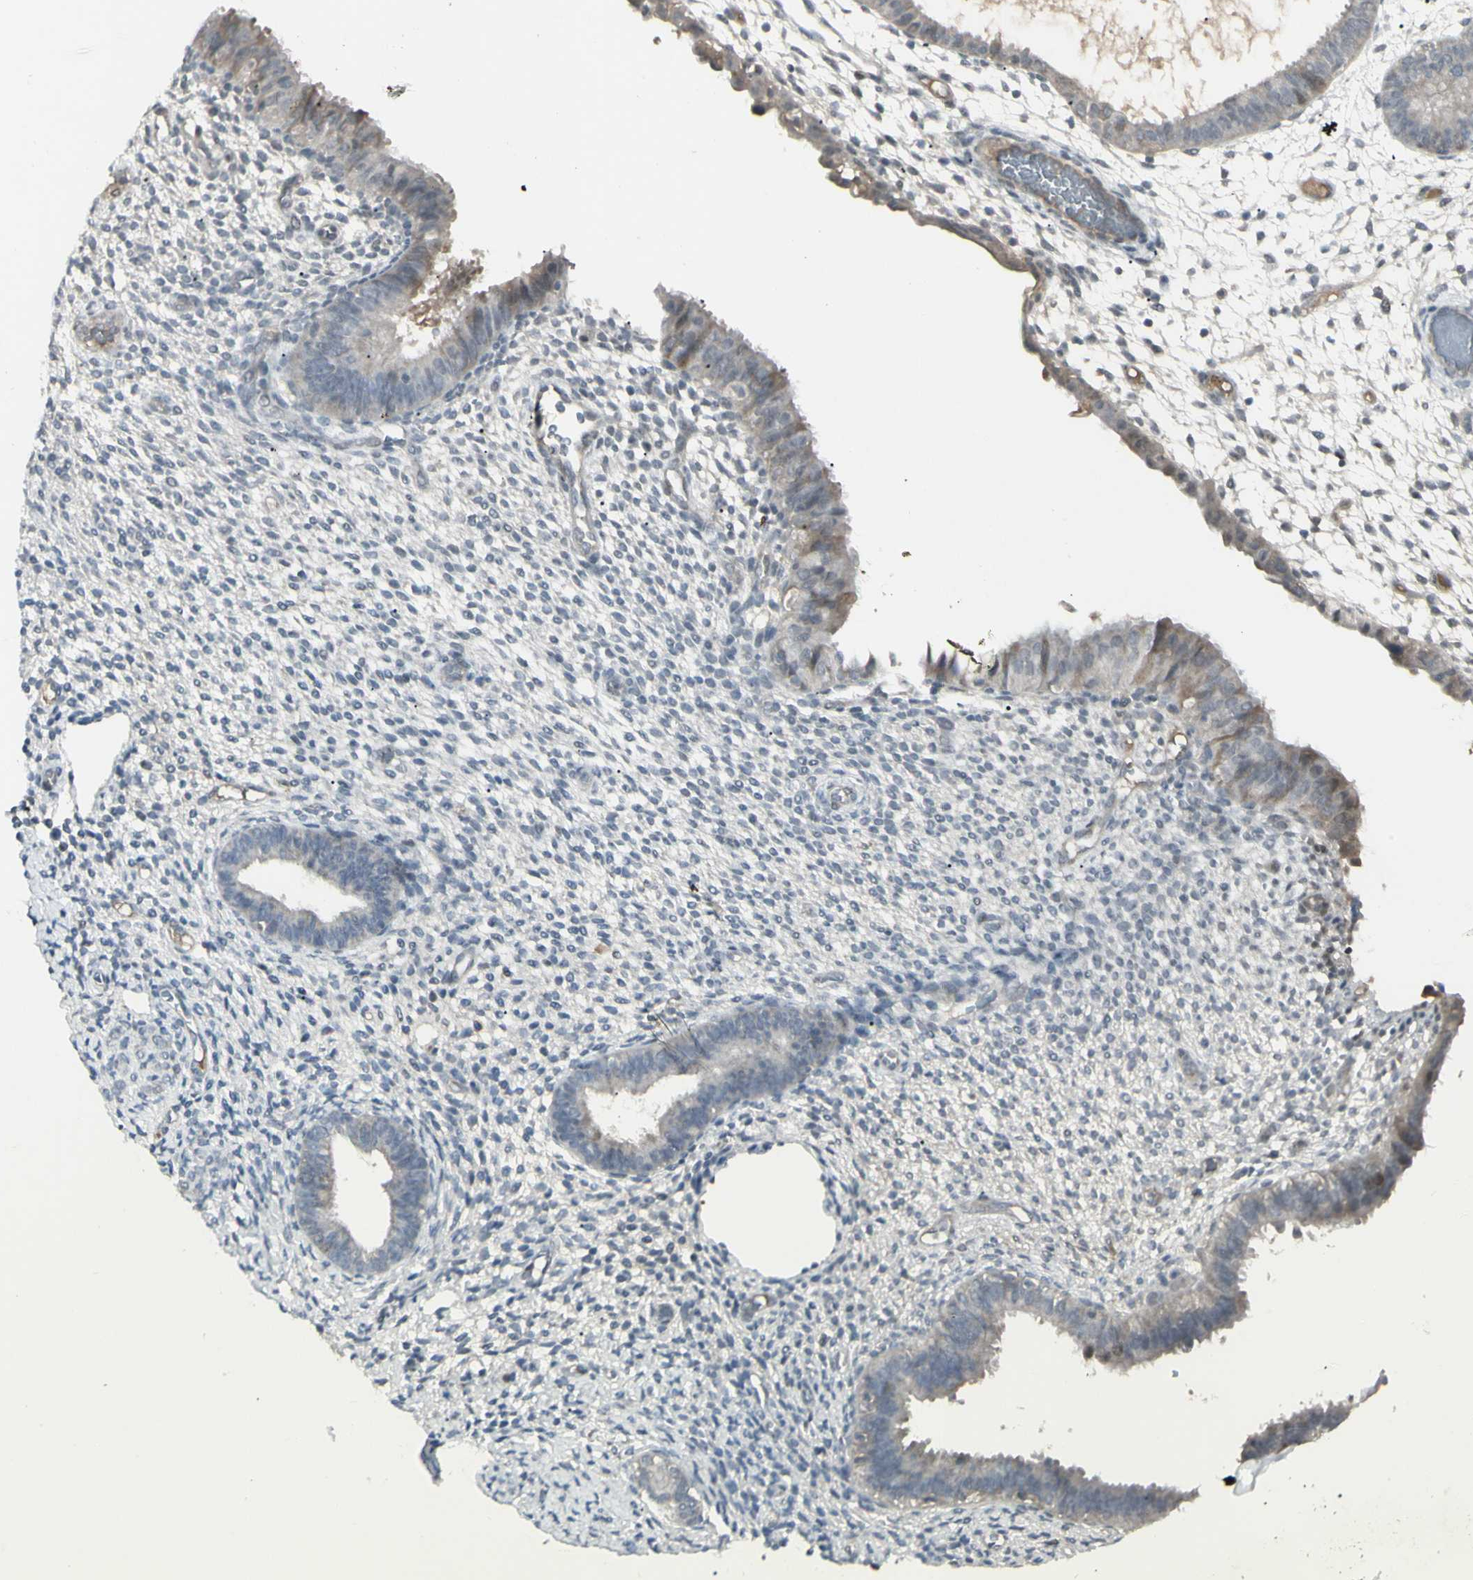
{"staining": {"intensity": "negative", "quantity": "none", "location": "none"}, "tissue": "endometrium", "cell_type": "Cells in endometrial stroma", "image_type": "normal", "snomed": [{"axis": "morphology", "description": "Normal tissue, NOS"}, {"axis": "topography", "description": "Endometrium"}], "caption": "High magnification brightfield microscopy of unremarkable endometrium stained with DAB (brown) and counterstained with hematoxylin (blue): cells in endometrial stroma show no significant expression.", "gene": "PIAS4", "patient": {"sex": "female", "age": 61}}